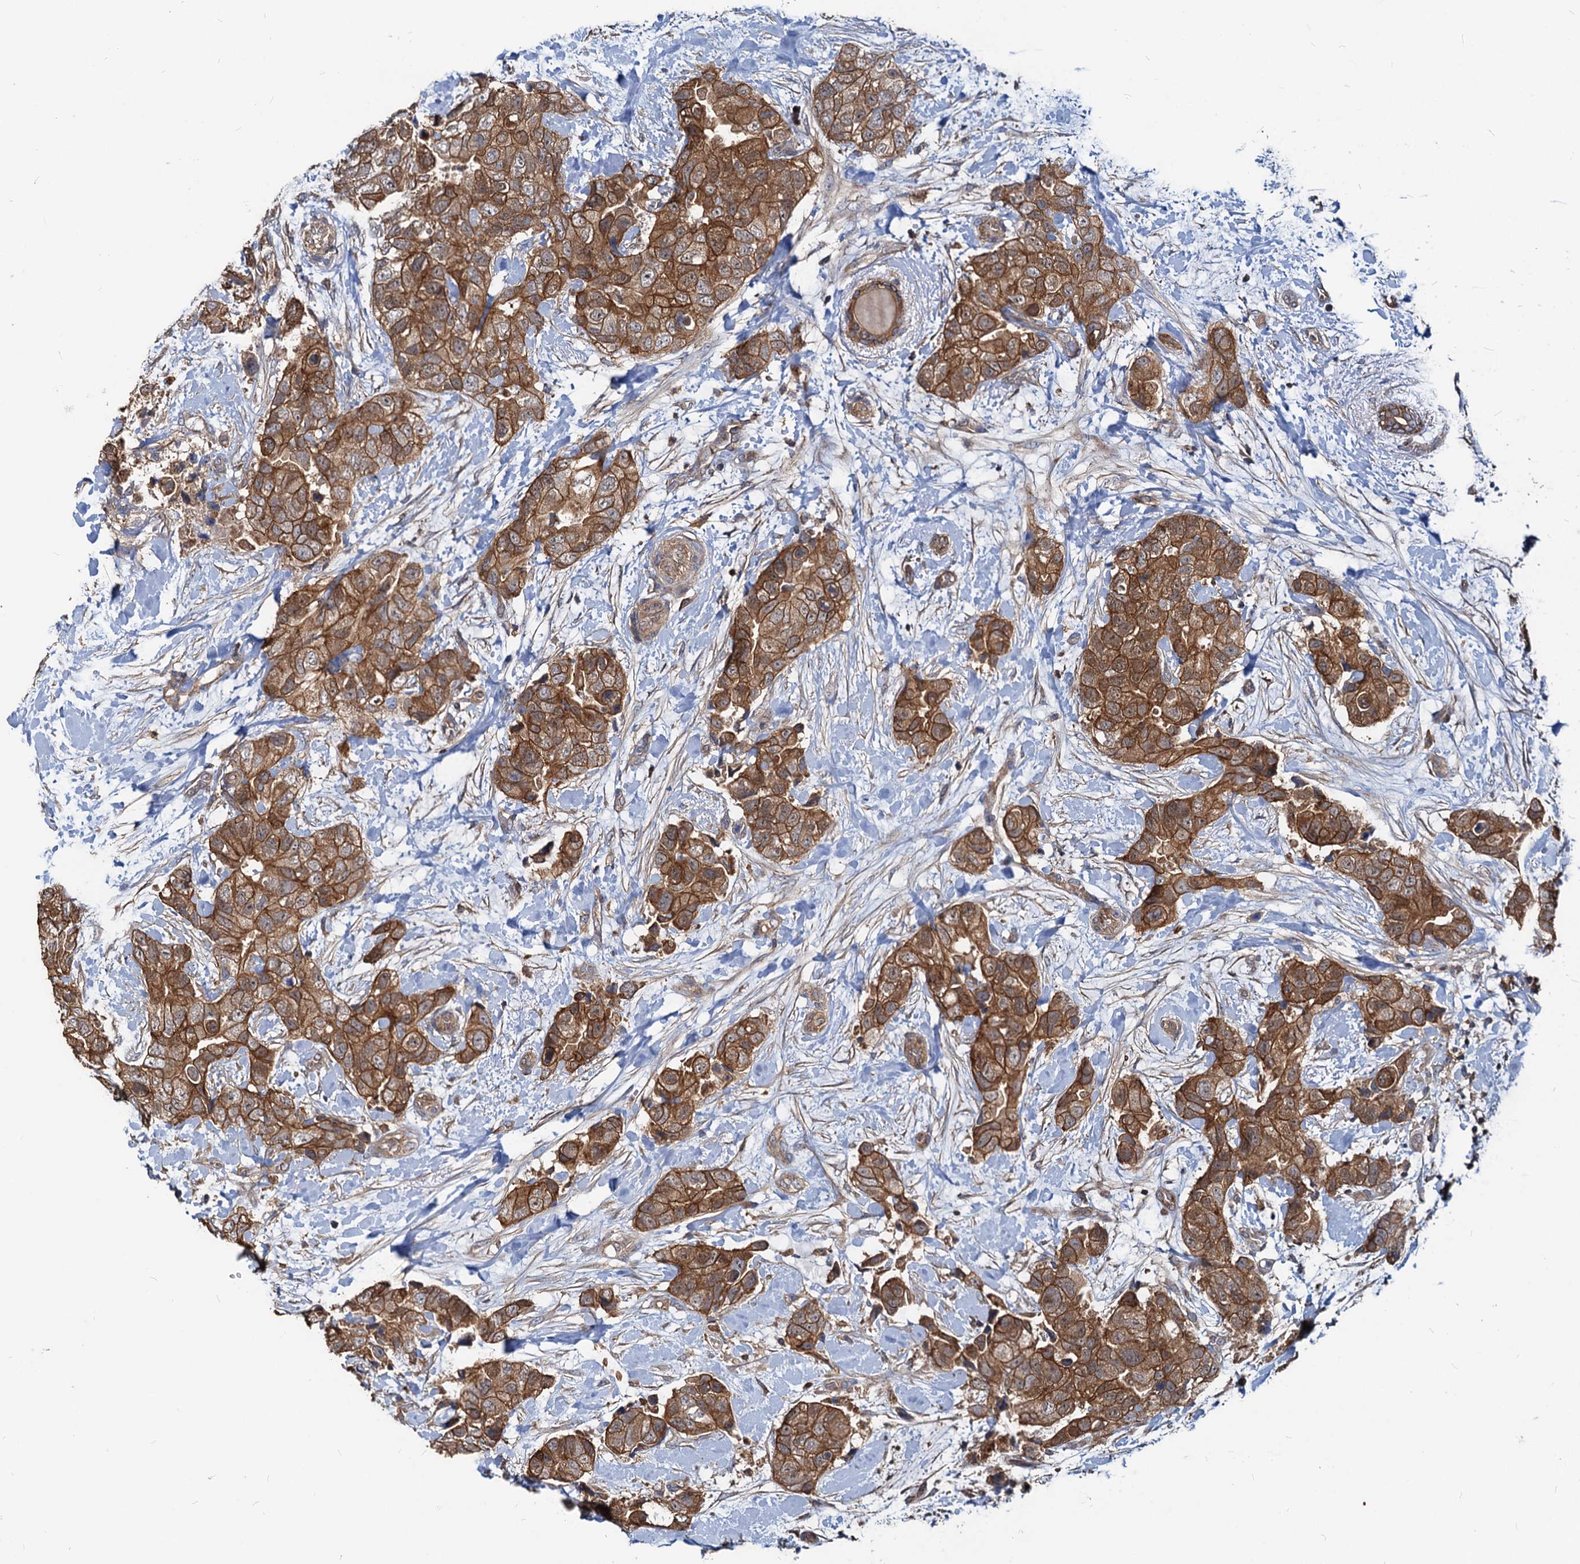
{"staining": {"intensity": "moderate", "quantity": ">75%", "location": "cytoplasmic/membranous"}, "tissue": "breast cancer", "cell_type": "Tumor cells", "image_type": "cancer", "snomed": [{"axis": "morphology", "description": "Duct carcinoma"}, {"axis": "topography", "description": "Breast"}], "caption": "Immunohistochemical staining of breast infiltrating ductal carcinoma displays moderate cytoplasmic/membranous protein expression in about >75% of tumor cells.", "gene": "IDI1", "patient": {"sex": "female", "age": 62}}